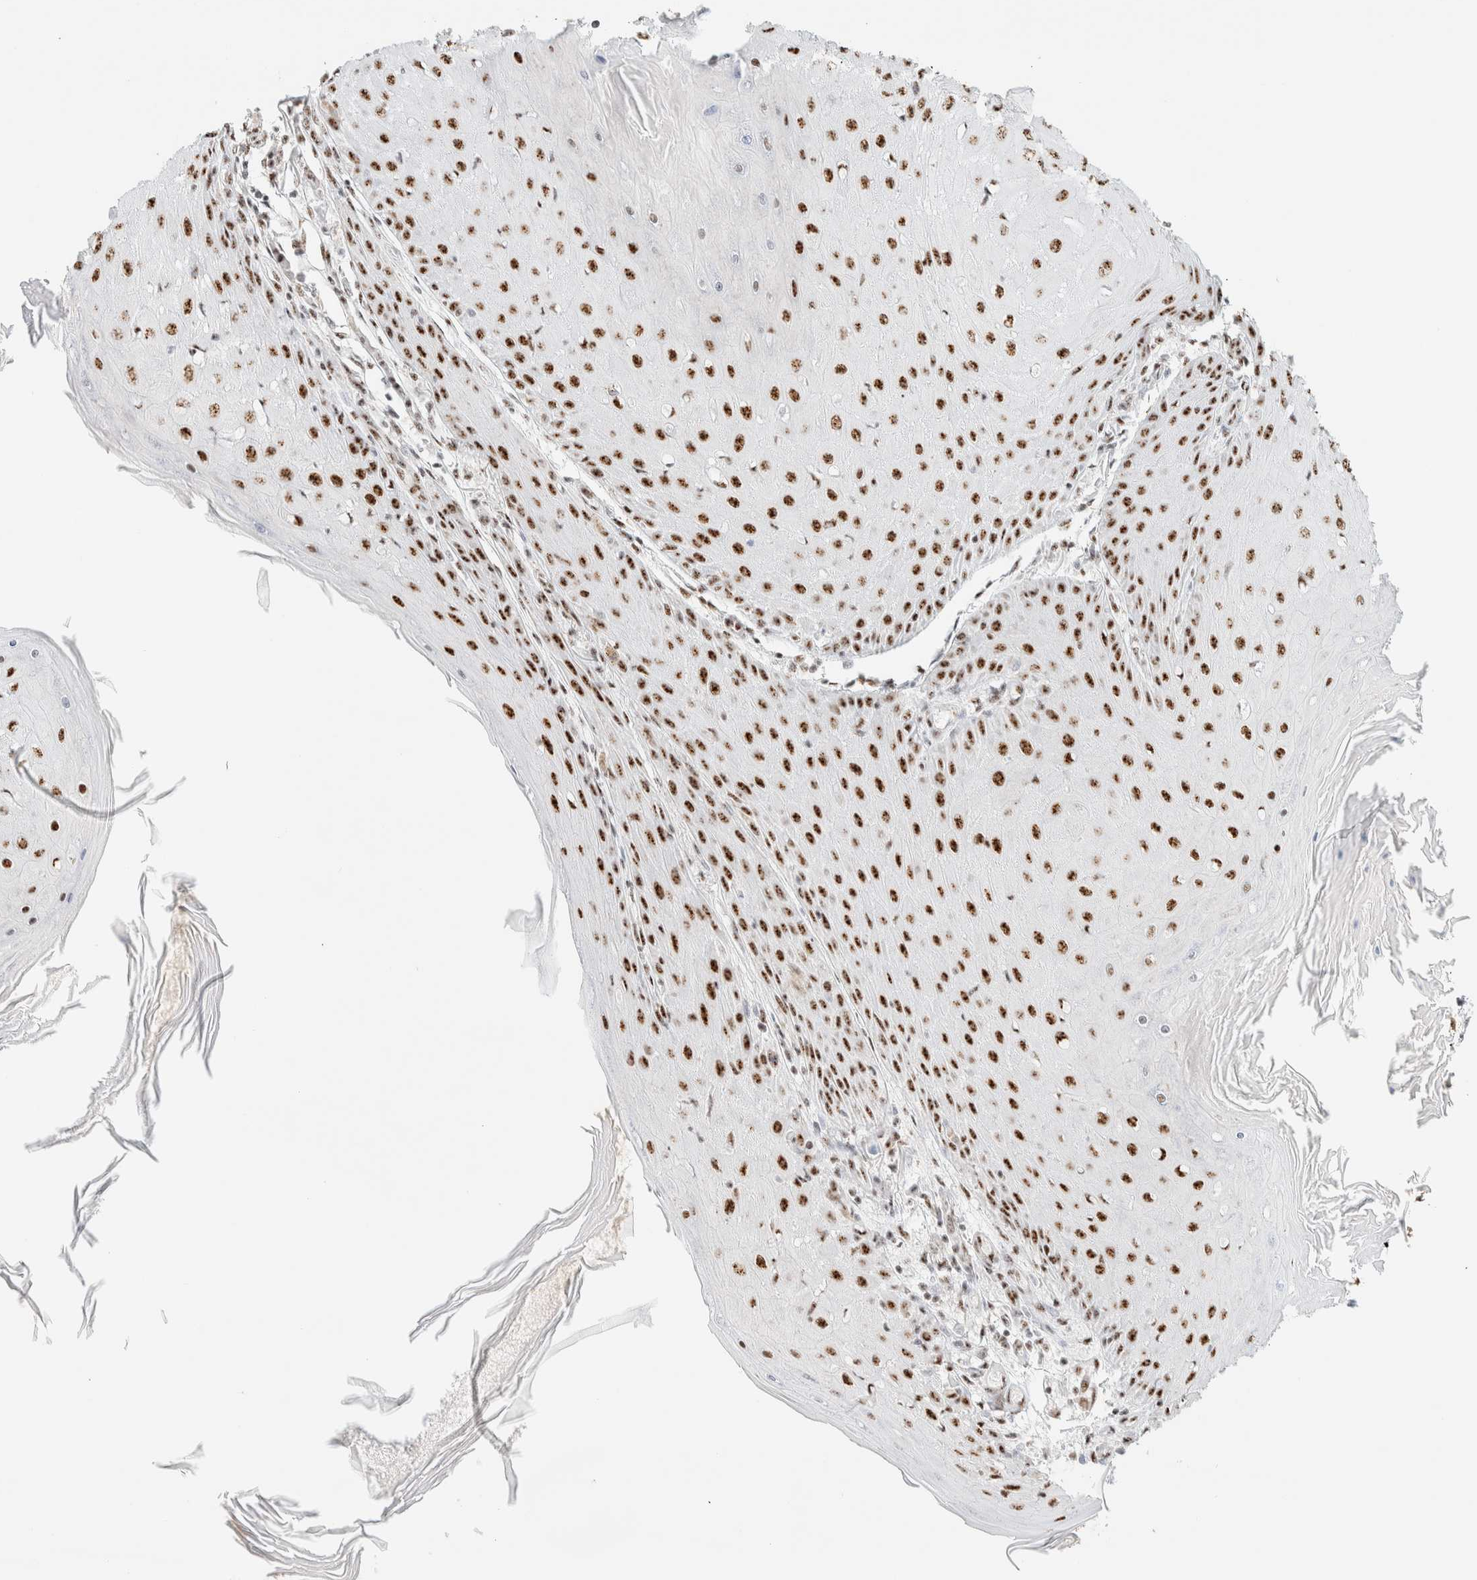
{"staining": {"intensity": "moderate", "quantity": ">75%", "location": "nuclear"}, "tissue": "skin cancer", "cell_type": "Tumor cells", "image_type": "cancer", "snomed": [{"axis": "morphology", "description": "Squamous cell carcinoma, NOS"}, {"axis": "topography", "description": "Skin"}], "caption": "Protein staining of skin cancer (squamous cell carcinoma) tissue shows moderate nuclear positivity in about >75% of tumor cells. (Brightfield microscopy of DAB IHC at high magnification).", "gene": "SON", "patient": {"sex": "female", "age": 73}}